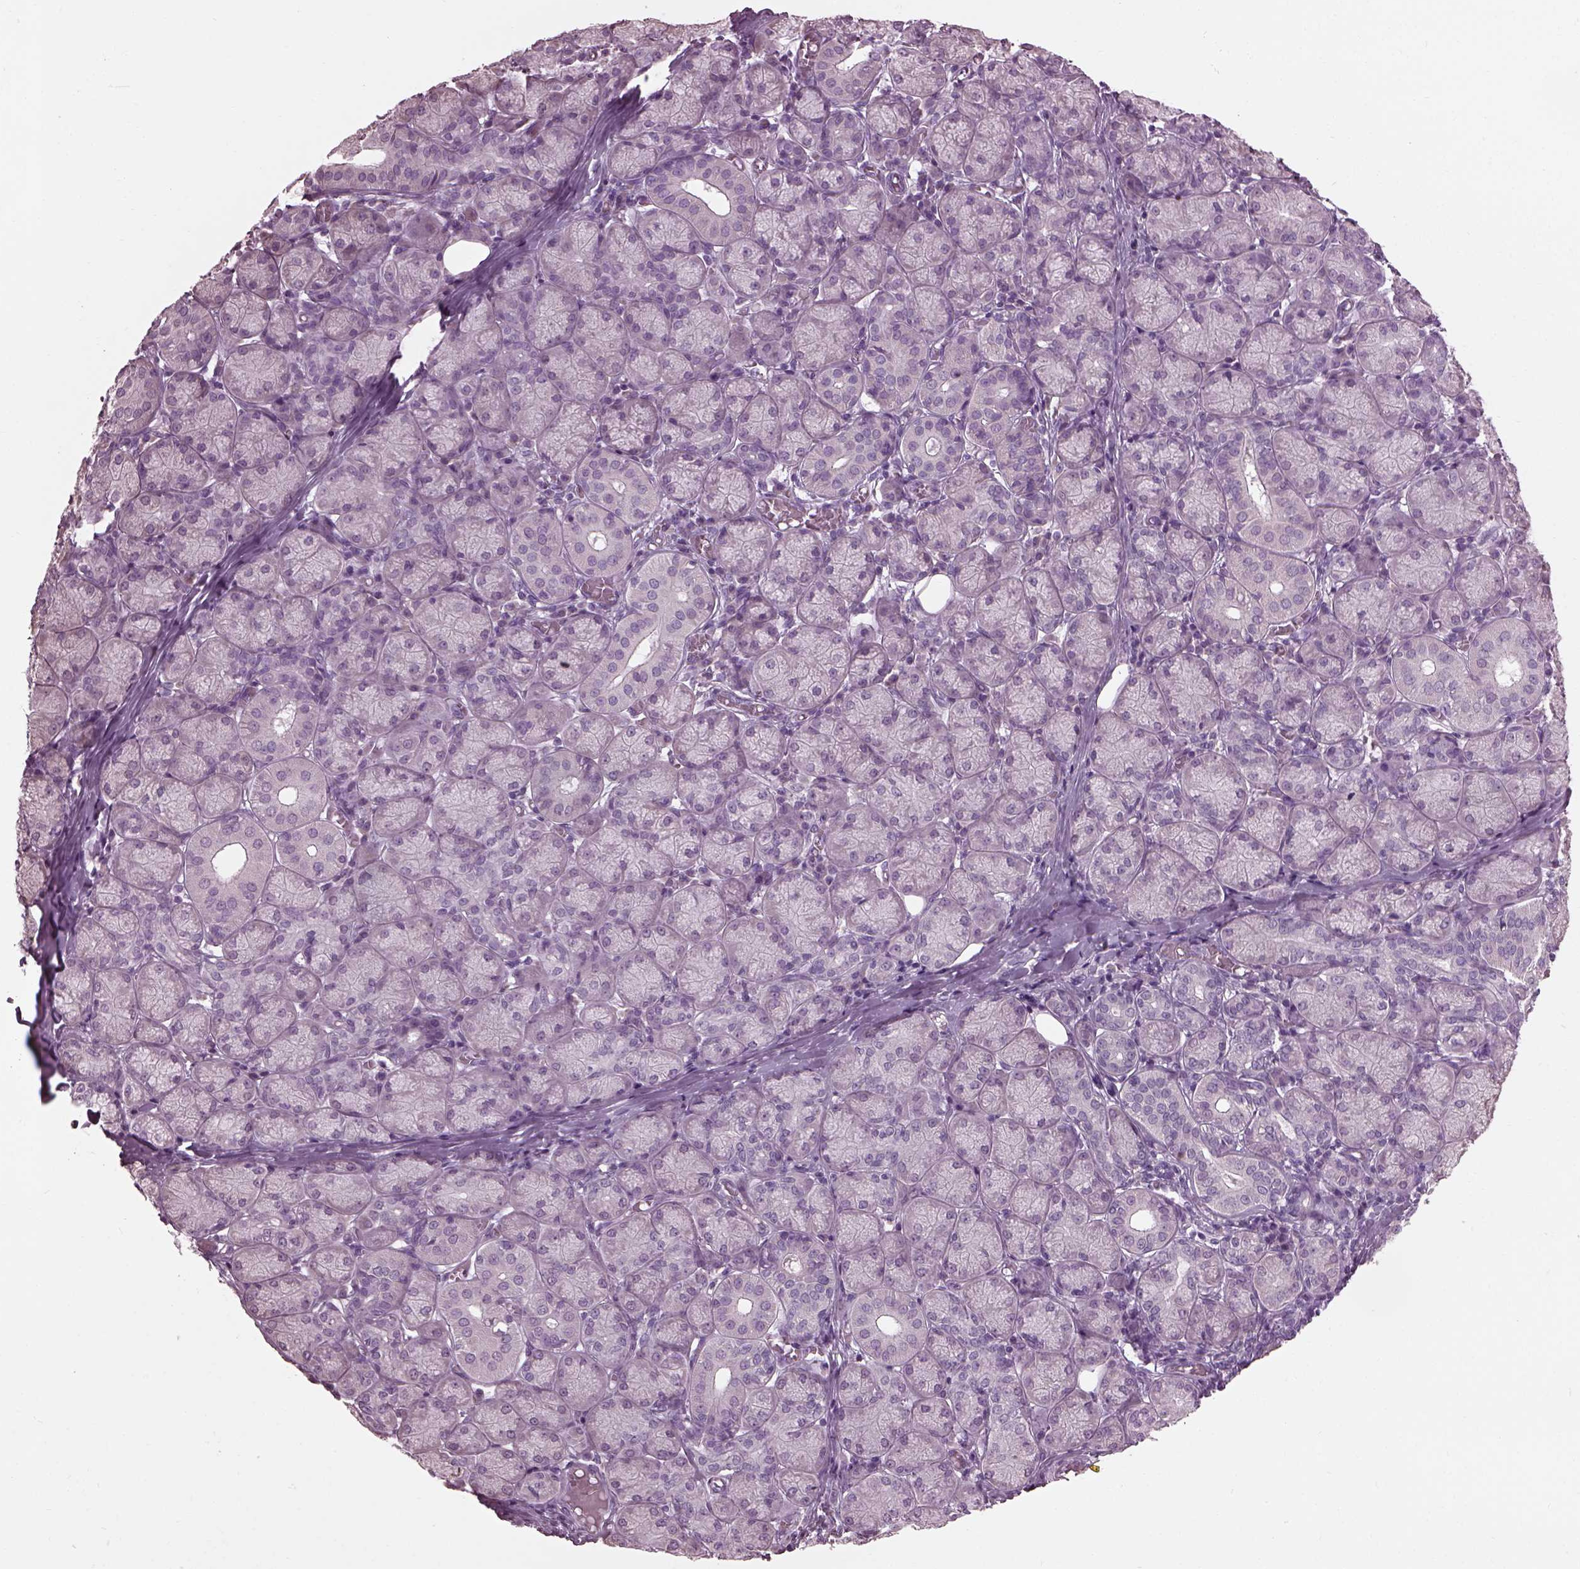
{"staining": {"intensity": "negative", "quantity": "none", "location": "none"}, "tissue": "salivary gland", "cell_type": "Glandular cells", "image_type": "normal", "snomed": [{"axis": "morphology", "description": "Normal tissue, NOS"}, {"axis": "topography", "description": "Salivary gland"}, {"axis": "topography", "description": "Peripheral nerve tissue"}], "caption": "Human salivary gland stained for a protein using immunohistochemistry (IHC) displays no staining in glandular cells.", "gene": "CABP5", "patient": {"sex": "female", "age": 24}}